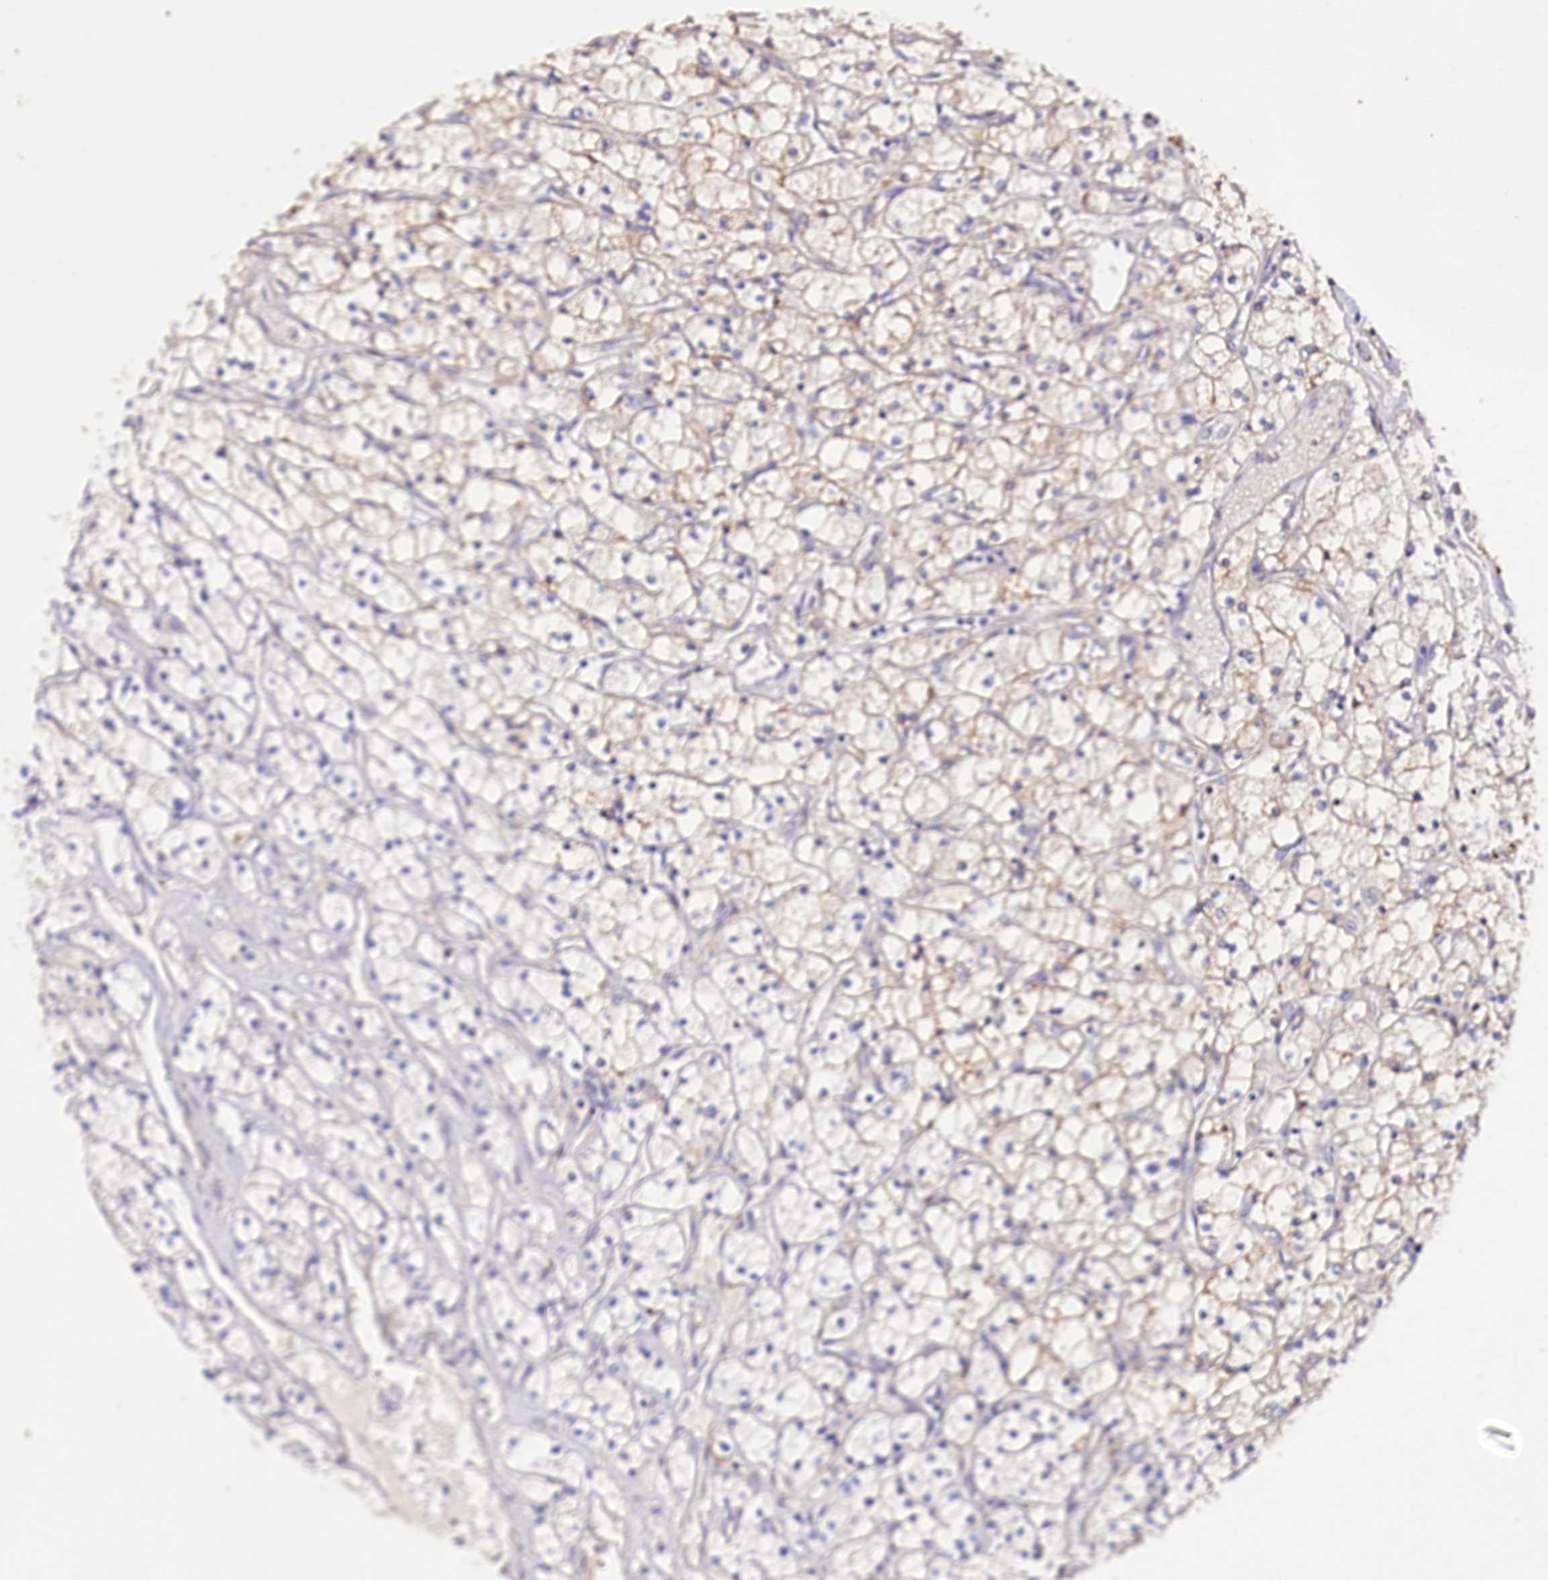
{"staining": {"intensity": "weak", "quantity": "<25%", "location": "cytoplasmic/membranous"}, "tissue": "renal cancer", "cell_type": "Tumor cells", "image_type": "cancer", "snomed": [{"axis": "morphology", "description": "Adenocarcinoma, NOS"}, {"axis": "topography", "description": "Kidney"}], "caption": "Immunohistochemical staining of human renal cancer reveals no significant positivity in tumor cells. The staining was performed using DAB to visualize the protein expression in brown, while the nuclei were stained in blue with hematoxylin (Magnification: 20x).", "gene": "PDZRN3", "patient": {"sex": "male", "age": 80}}